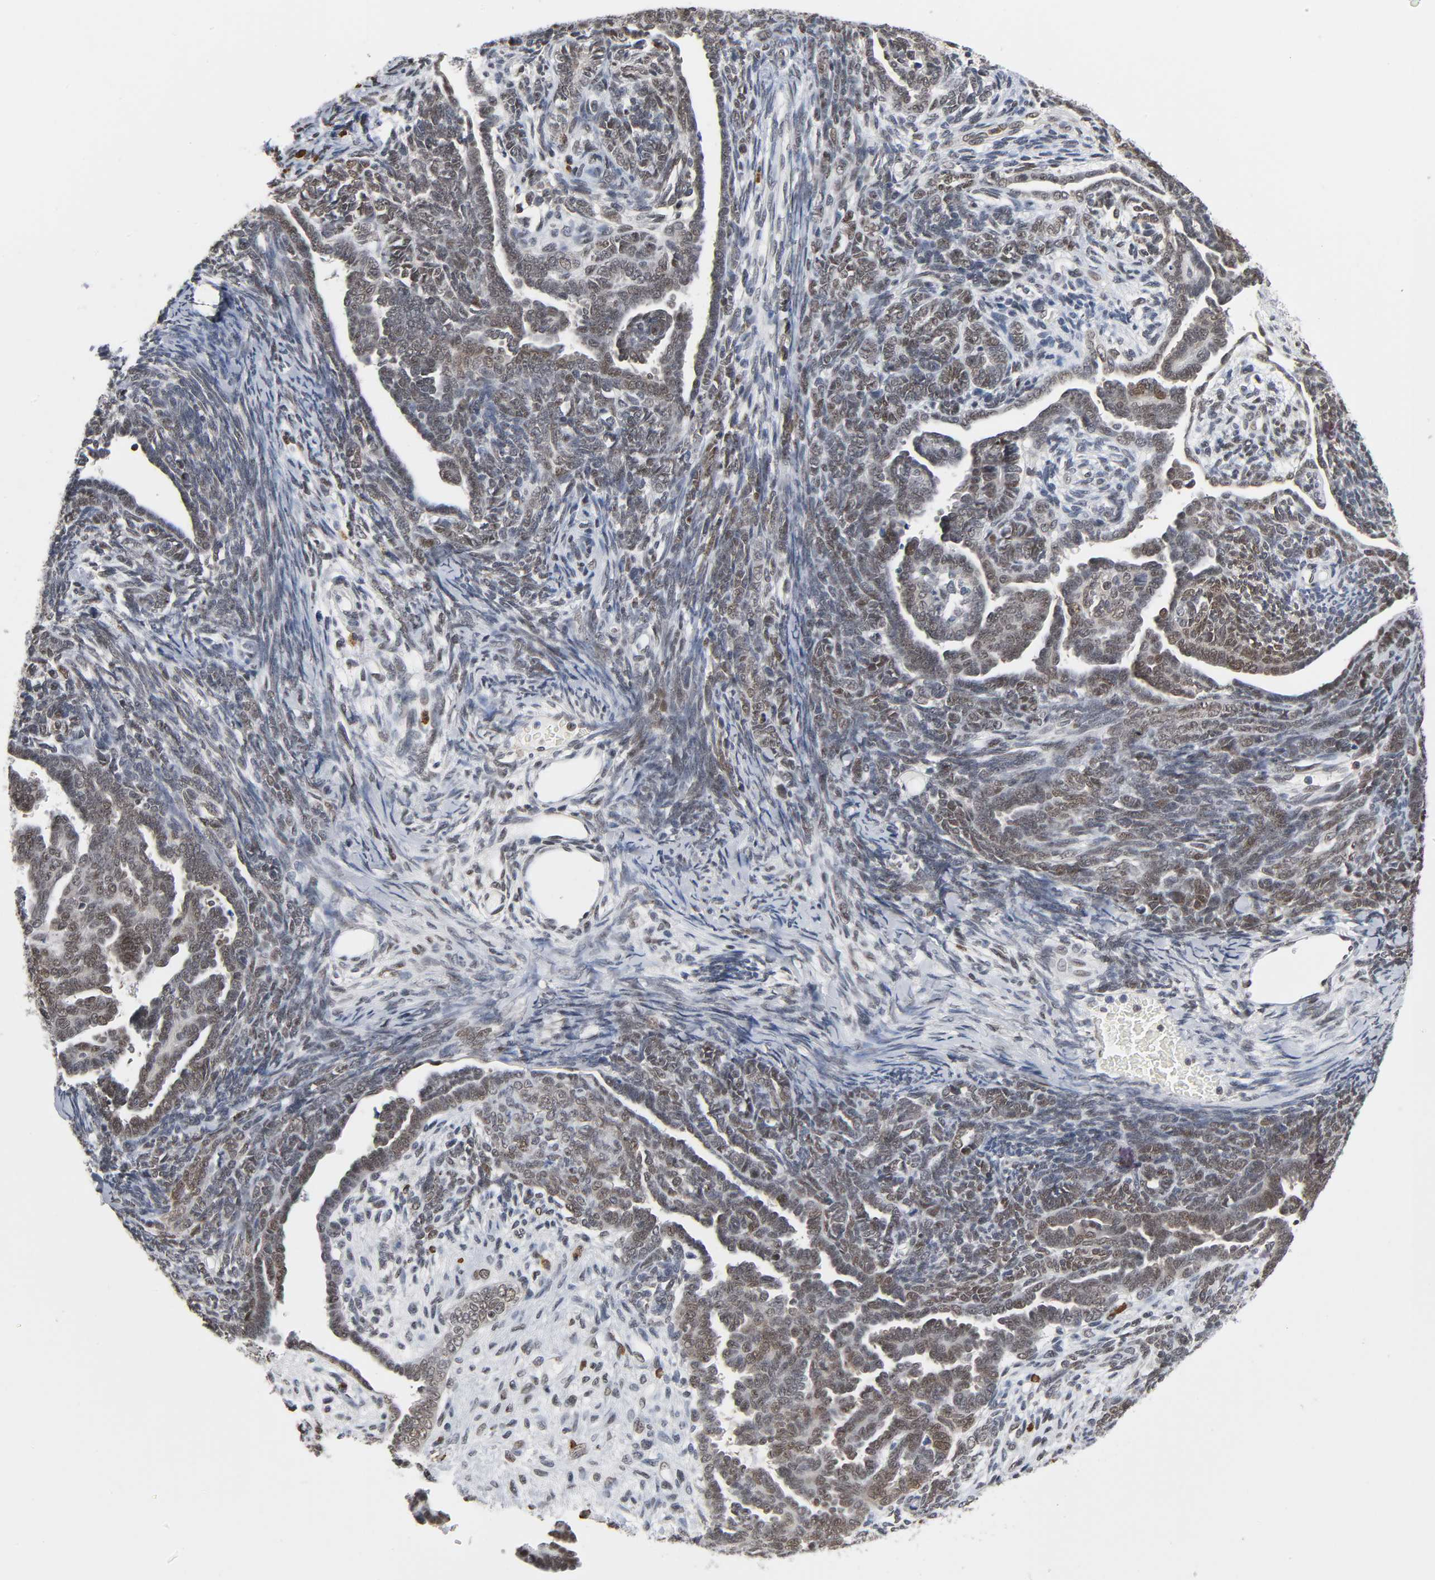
{"staining": {"intensity": "moderate", "quantity": ">75%", "location": "nuclear"}, "tissue": "endometrial cancer", "cell_type": "Tumor cells", "image_type": "cancer", "snomed": [{"axis": "morphology", "description": "Neoplasm, malignant, NOS"}, {"axis": "topography", "description": "Endometrium"}], "caption": "An IHC histopathology image of neoplastic tissue is shown. Protein staining in brown labels moderate nuclear positivity in endometrial malignant neoplasm within tumor cells.", "gene": "SUMO1", "patient": {"sex": "female", "age": 74}}